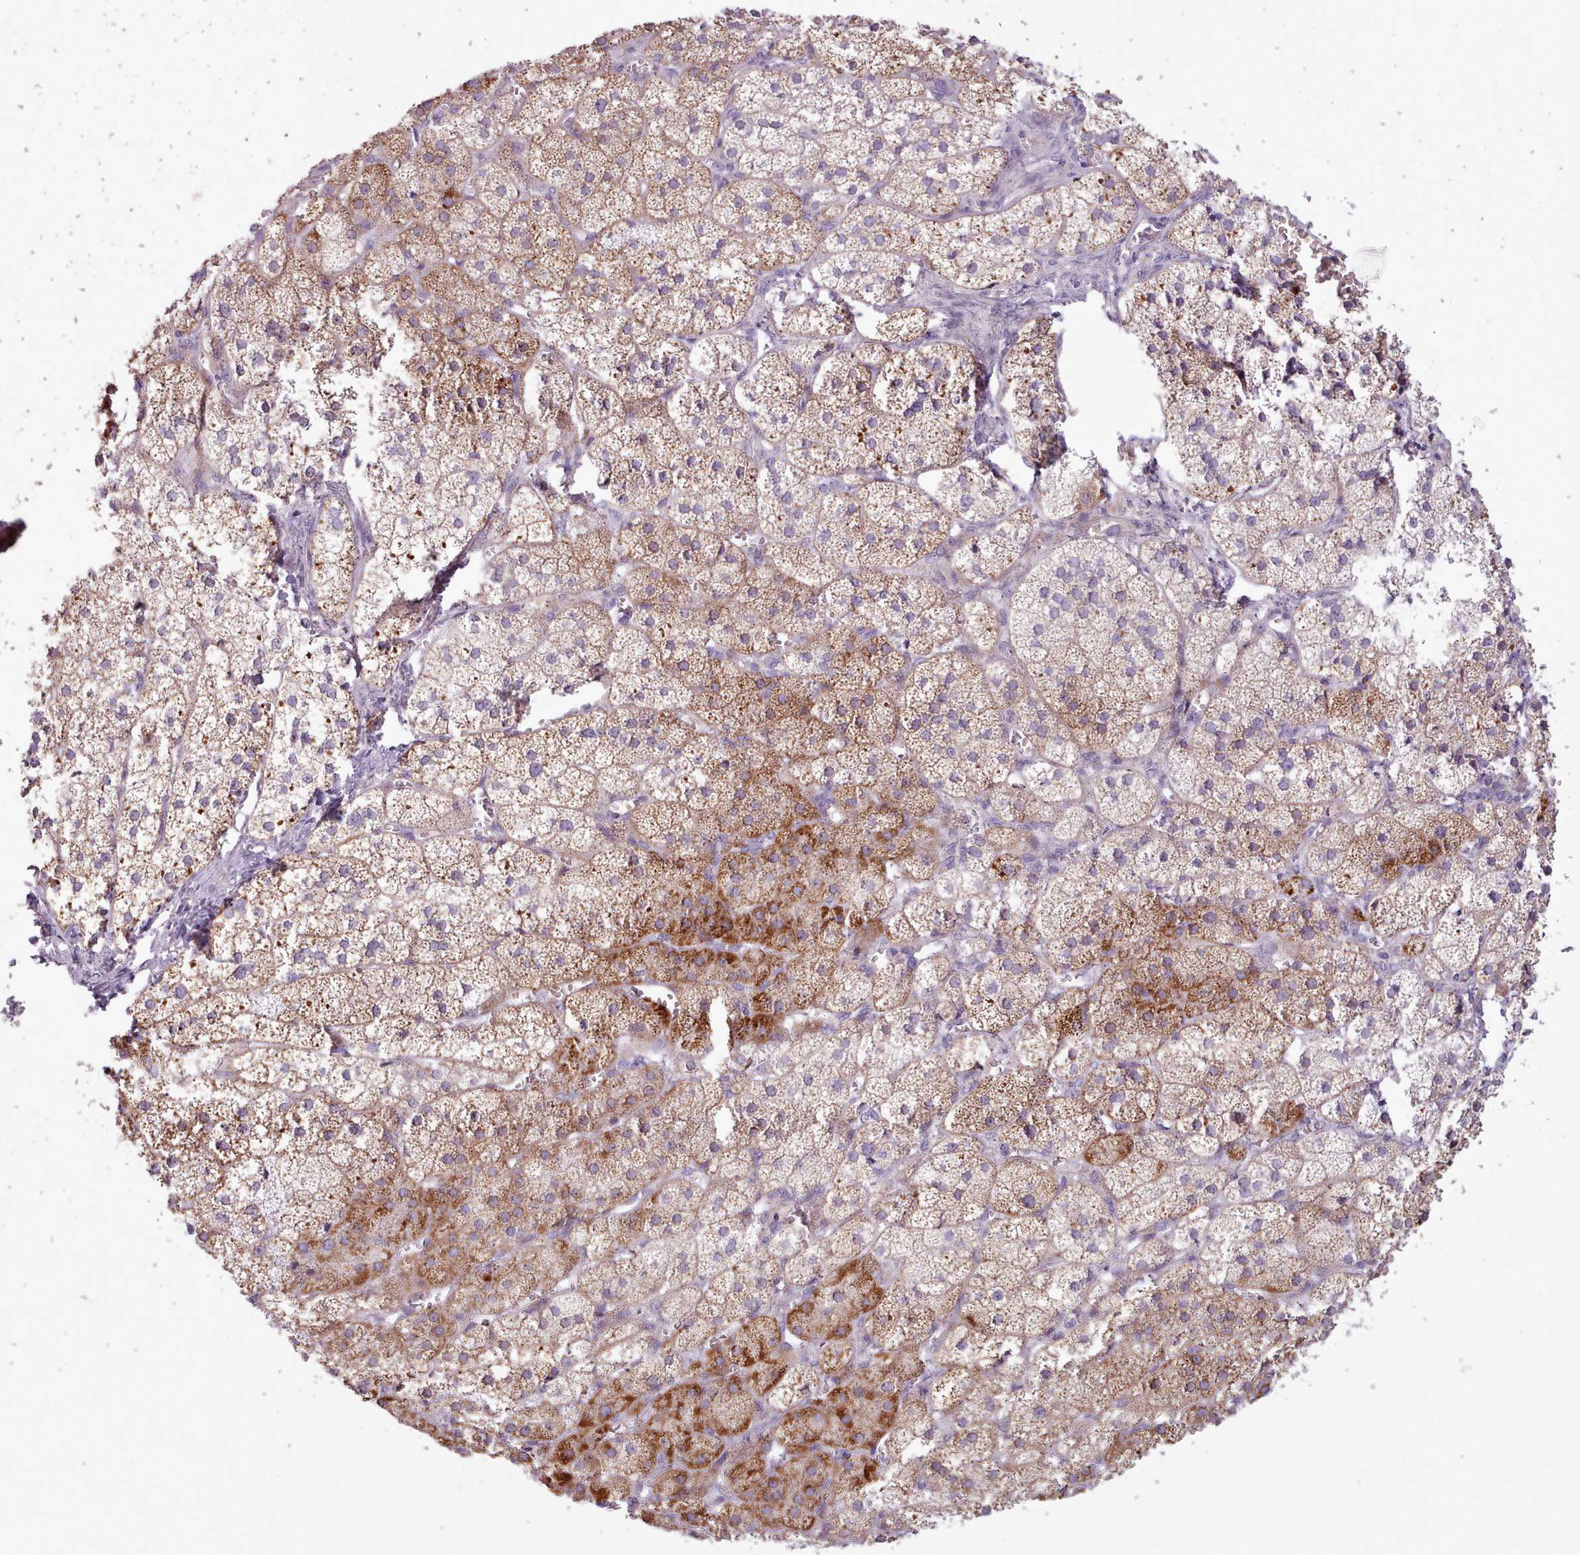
{"staining": {"intensity": "moderate", "quantity": "25%-75%", "location": "cytoplasmic/membranous"}, "tissue": "adrenal gland", "cell_type": "Glandular cells", "image_type": "normal", "snomed": [{"axis": "morphology", "description": "Normal tissue, NOS"}, {"axis": "topography", "description": "Adrenal gland"}], "caption": "Adrenal gland stained for a protein shows moderate cytoplasmic/membranous positivity in glandular cells. (DAB IHC with brightfield microscopy, high magnification).", "gene": "AVL9", "patient": {"sex": "female", "age": 52}}